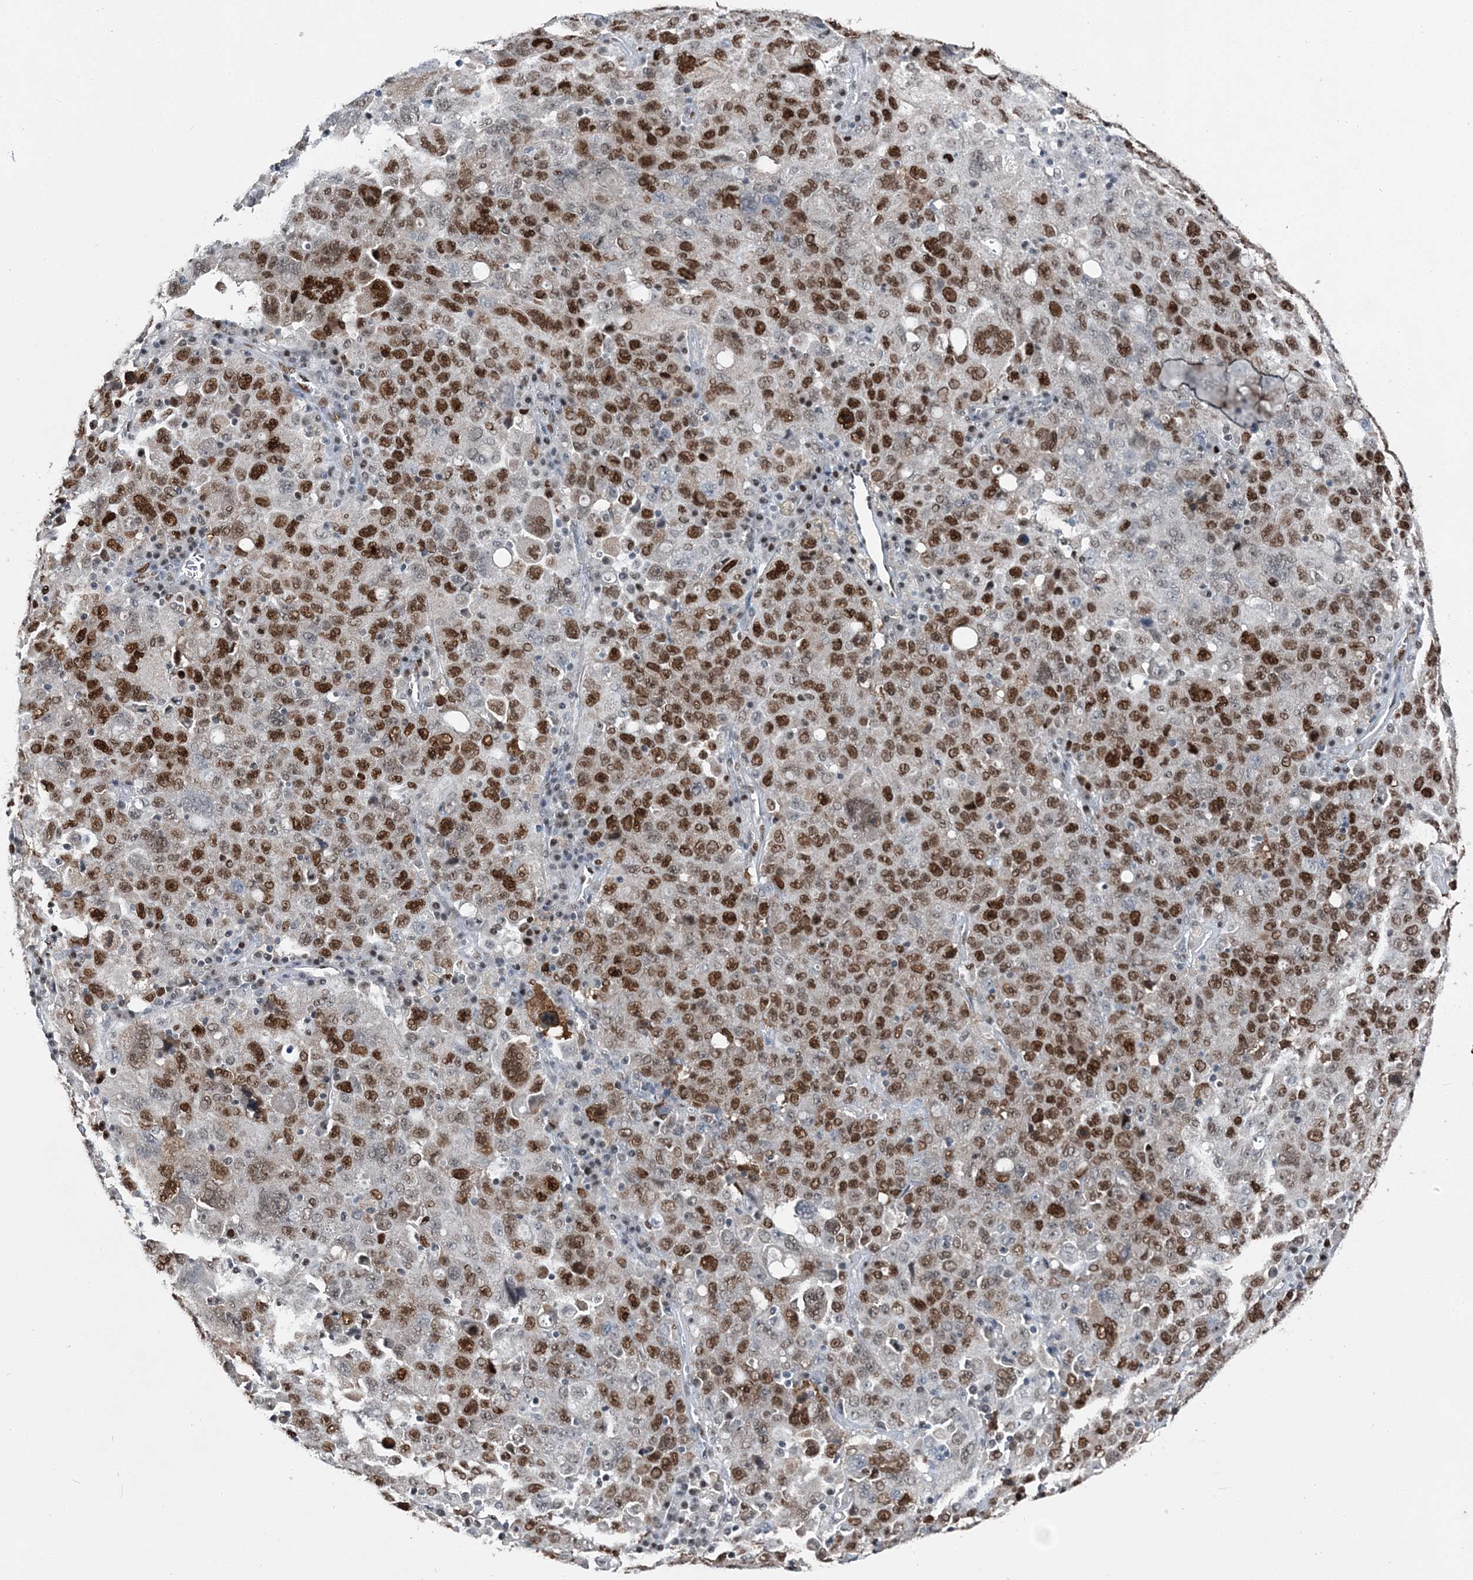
{"staining": {"intensity": "strong", "quantity": ">75%", "location": "nuclear"}, "tissue": "ovarian cancer", "cell_type": "Tumor cells", "image_type": "cancer", "snomed": [{"axis": "morphology", "description": "Carcinoma, endometroid"}, {"axis": "topography", "description": "Ovary"}], "caption": "Ovarian endometroid carcinoma stained for a protein demonstrates strong nuclear positivity in tumor cells.", "gene": "HAT1", "patient": {"sex": "female", "age": 62}}